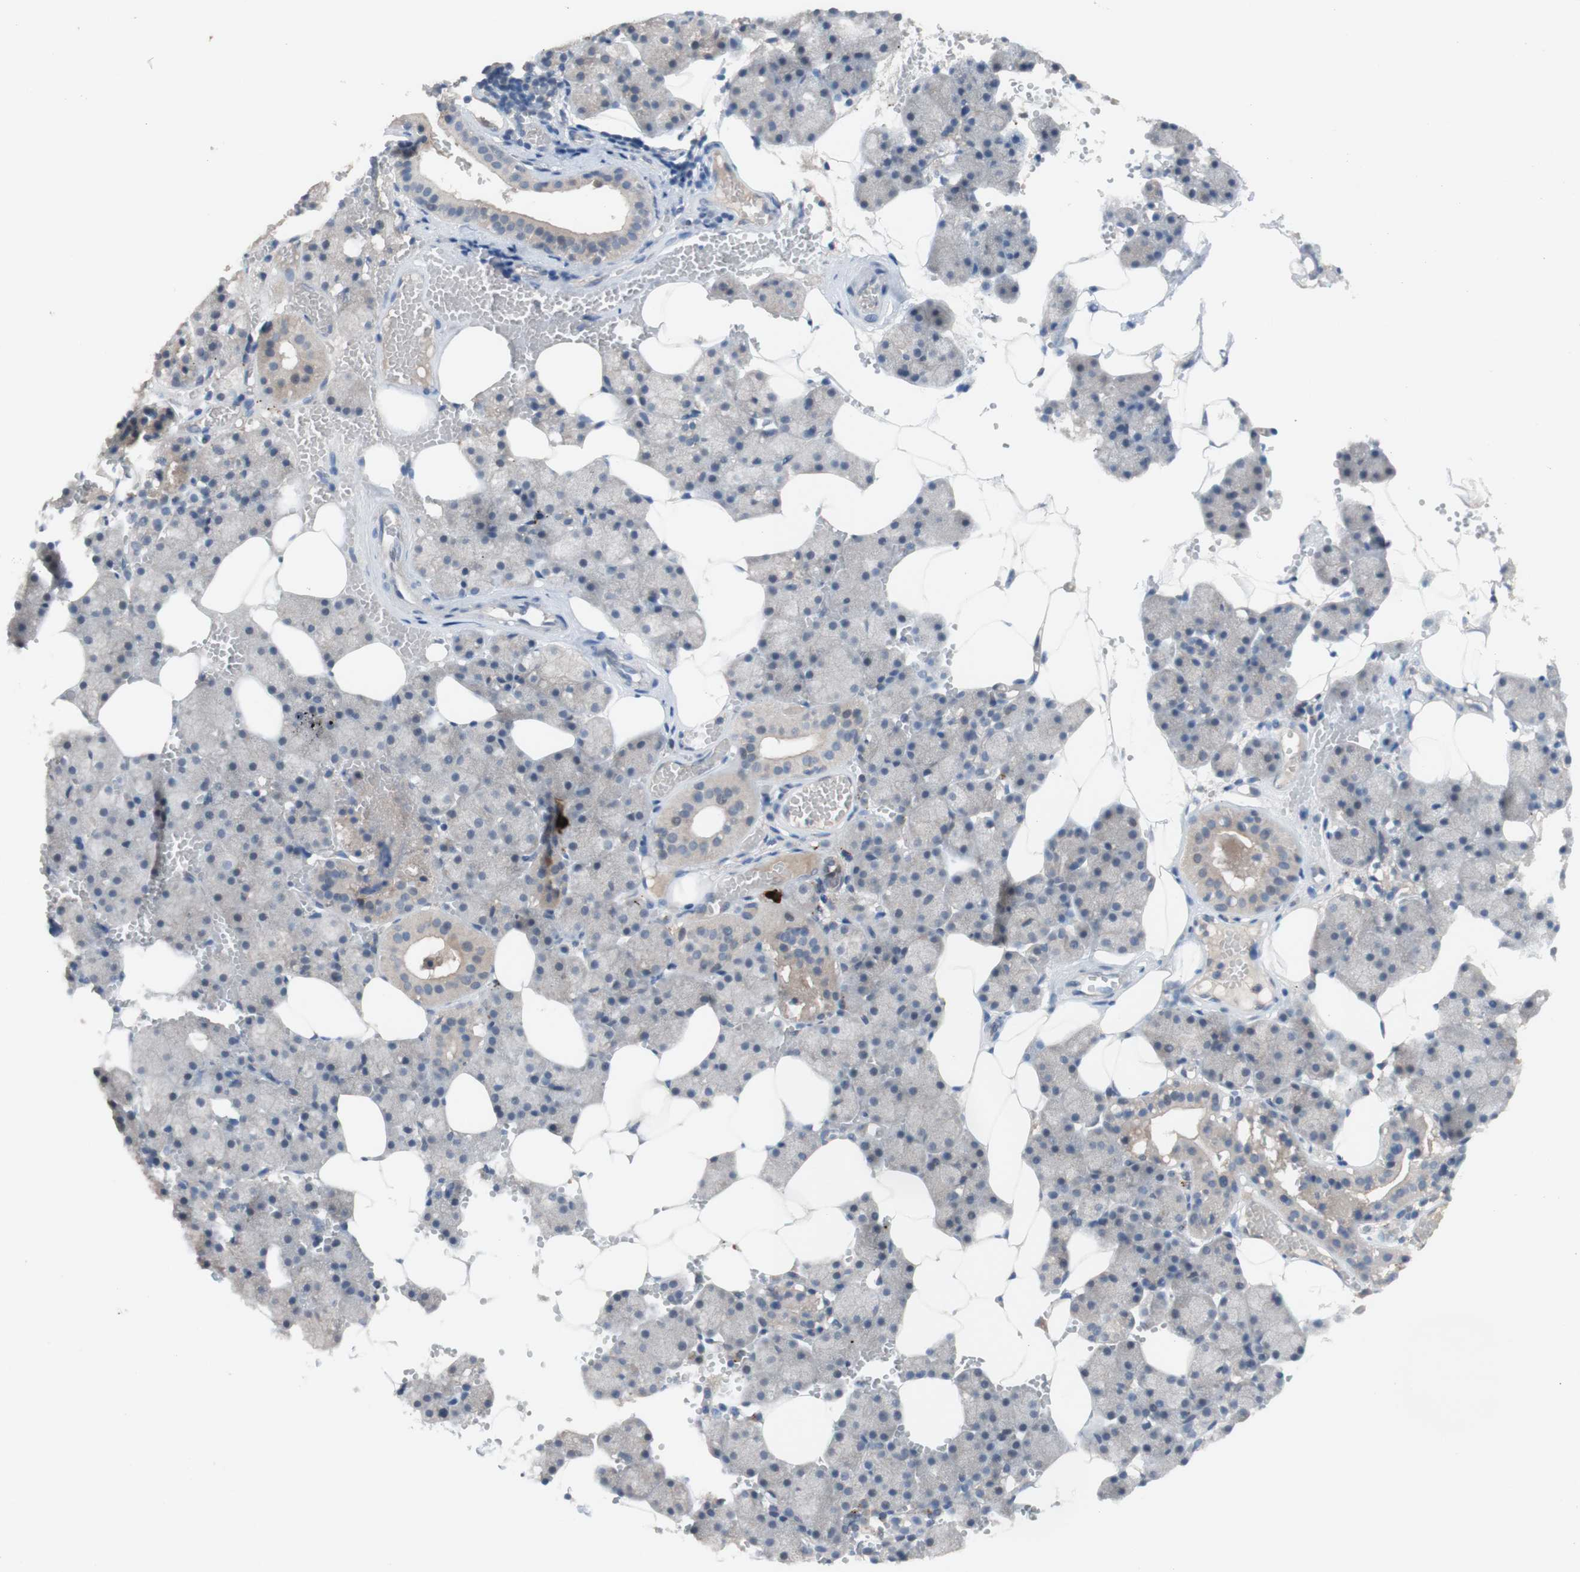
{"staining": {"intensity": "weak", "quantity": "<25%", "location": "cytoplasmic/membranous"}, "tissue": "salivary gland", "cell_type": "Glandular cells", "image_type": "normal", "snomed": [{"axis": "morphology", "description": "Normal tissue, NOS"}, {"axis": "topography", "description": "Salivary gland"}], "caption": "Glandular cells are negative for brown protein staining in normal salivary gland. (IHC, brightfield microscopy, high magnification).", "gene": "PEX2", "patient": {"sex": "male", "age": 62}}